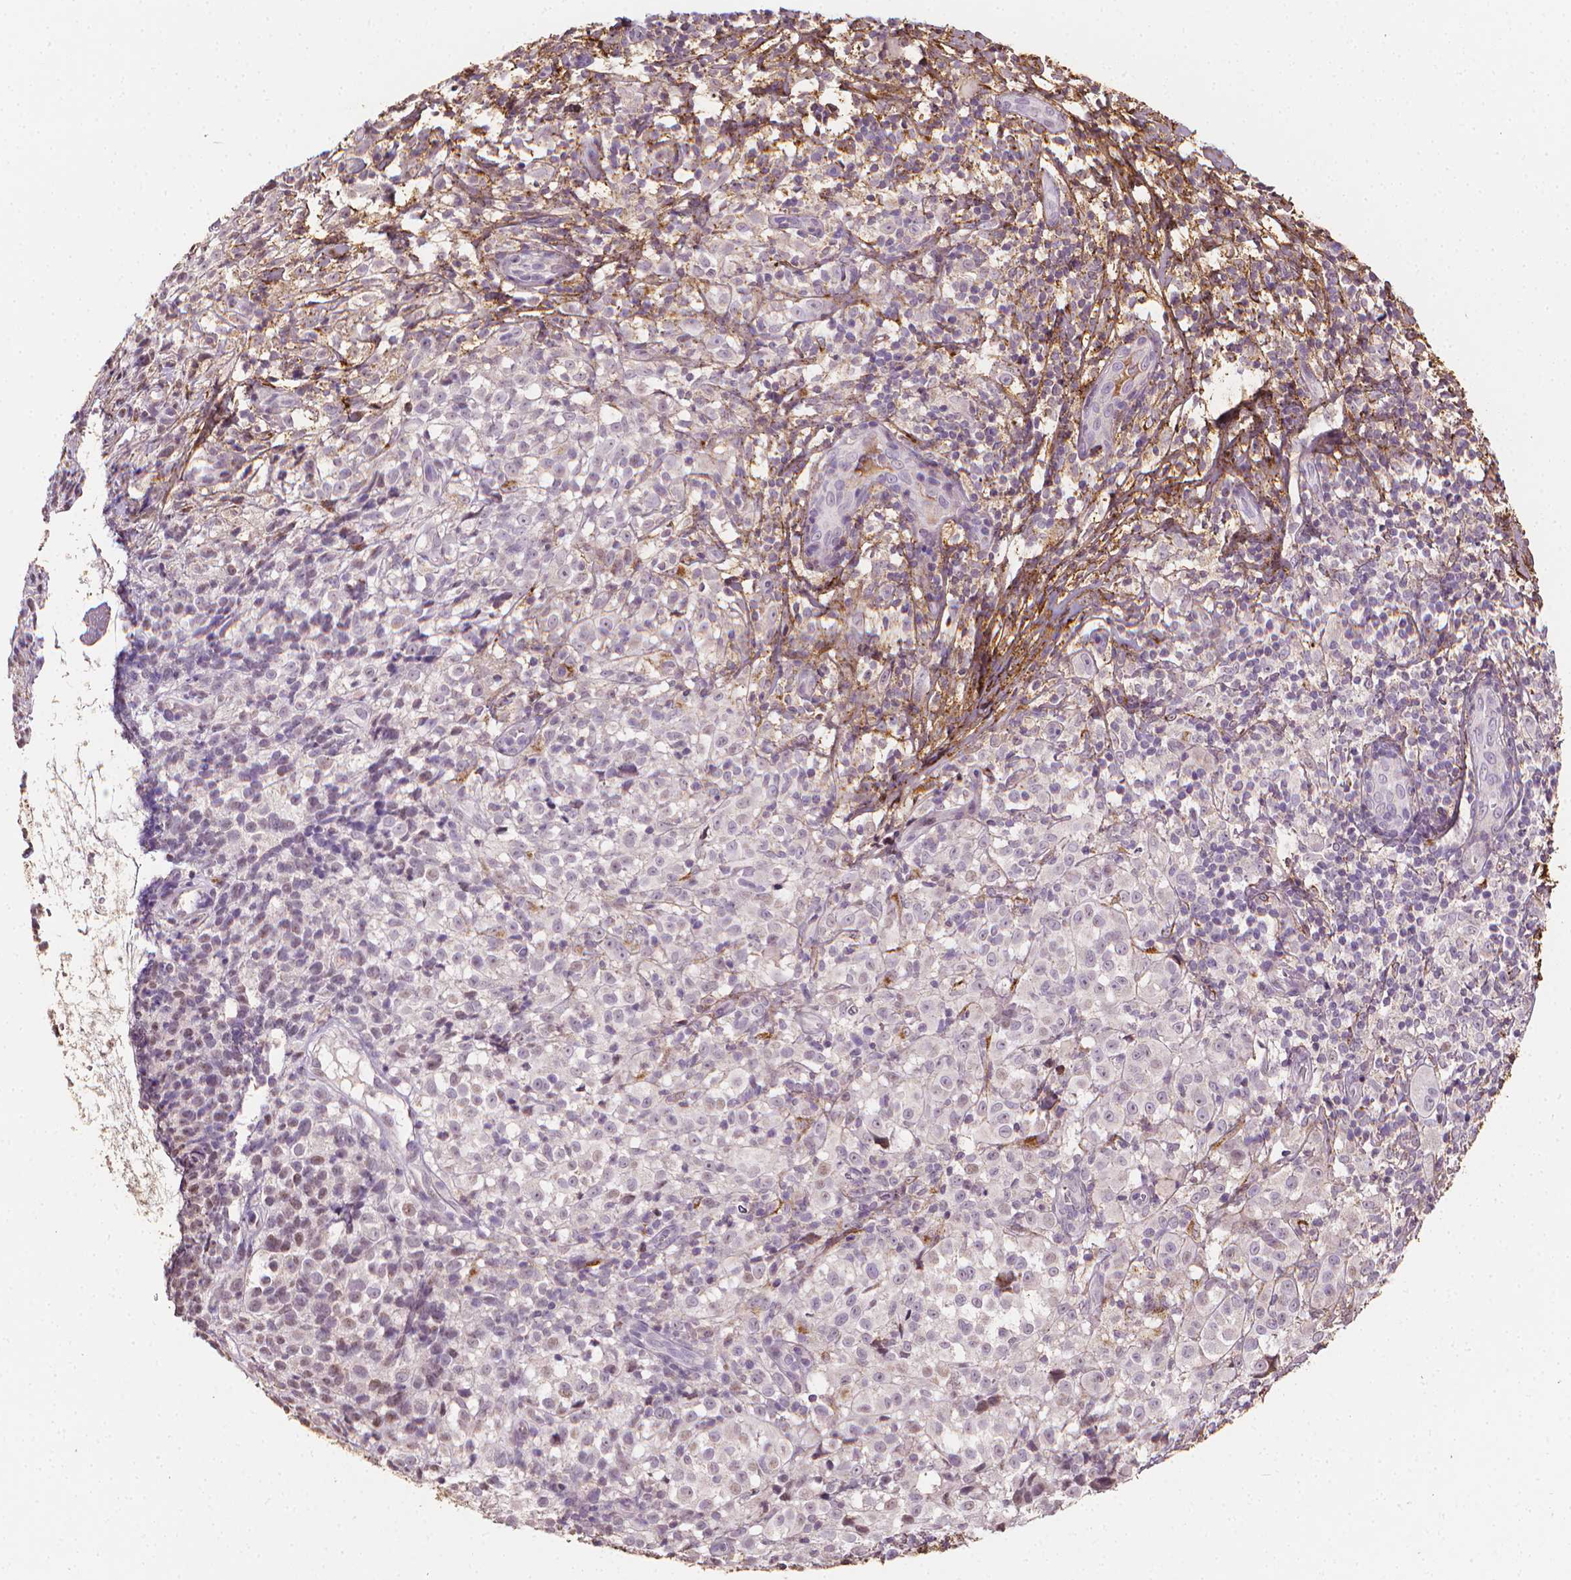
{"staining": {"intensity": "negative", "quantity": "none", "location": "none"}, "tissue": "melanoma", "cell_type": "Tumor cells", "image_type": "cancer", "snomed": [{"axis": "morphology", "description": "Malignant melanoma, NOS"}, {"axis": "topography", "description": "Skin"}], "caption": "Malignant melanoma was stained to show a protein in brown. There is no significant positivity in tumor cells. Nuclei are stained in blue.", "gene": "DCN", "patient": {"sex": "male", "age": 85}}